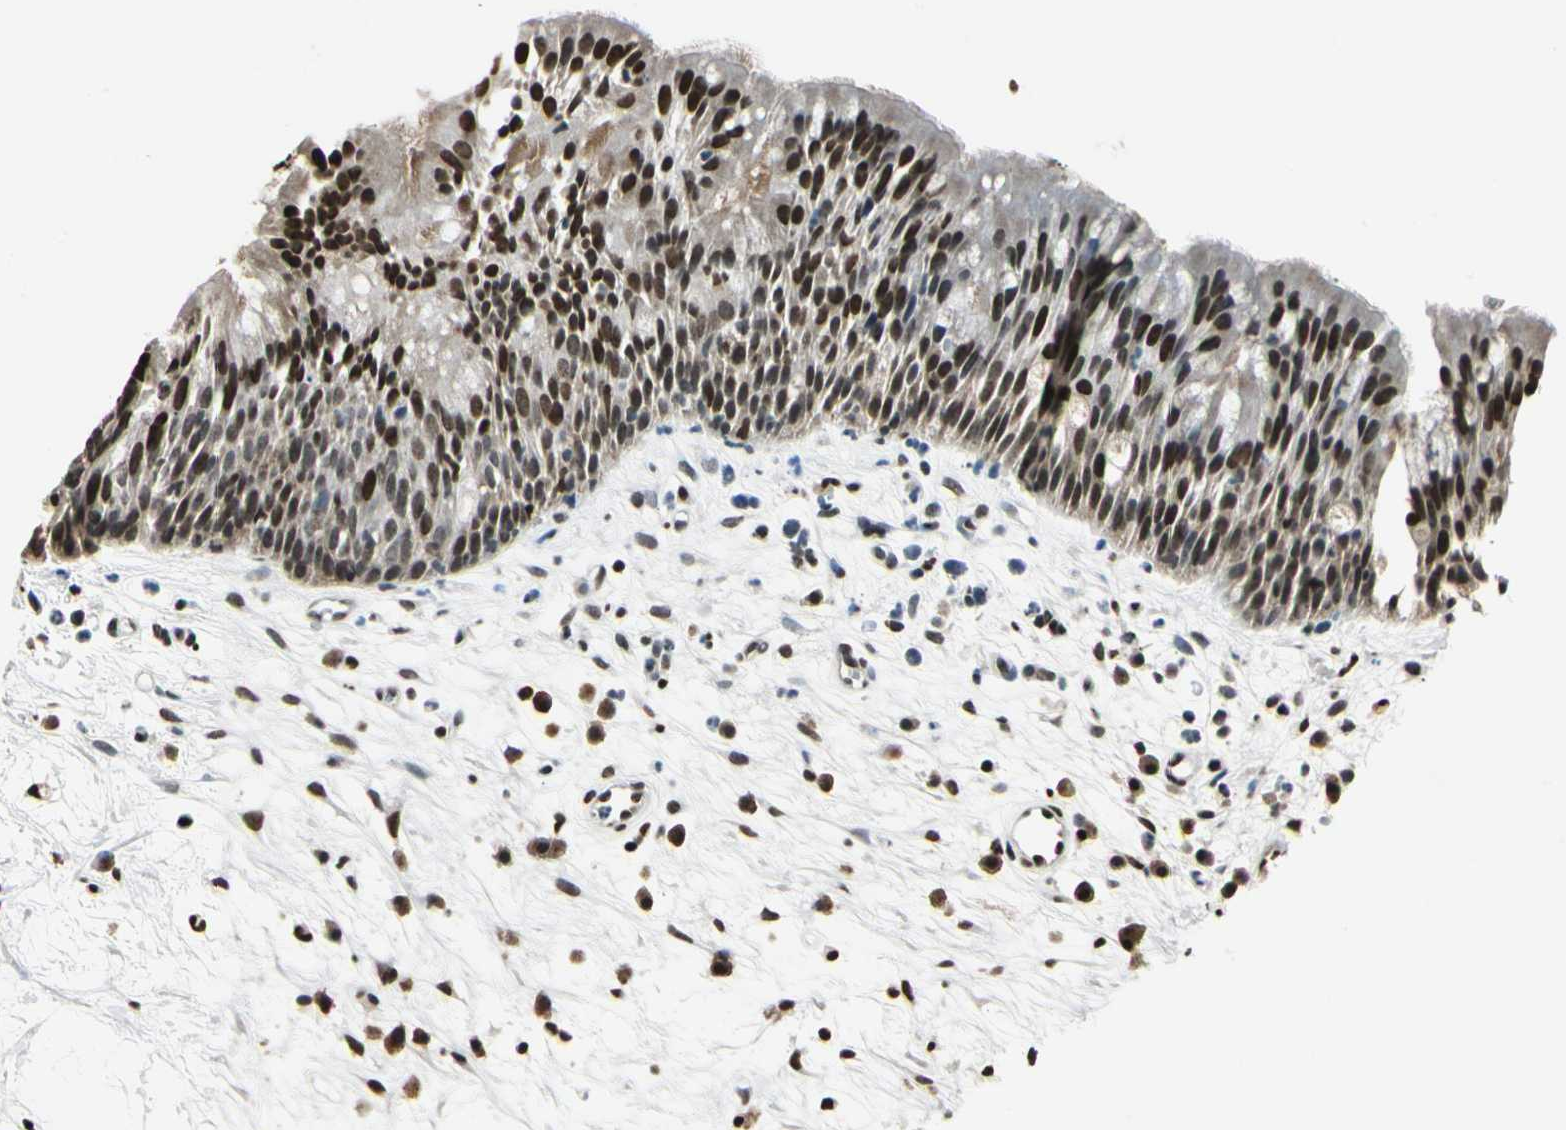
{"staining": {"intensity": "moderate", "quantity": ">75%", "location": "nuclear"}, "tissue": "nasopharynx", "cell_type": "Respiratory epithelial cells", "image_type": "normal", "snomed": [{"axis": "morphology", "description": "Normal tissue, NOS"}, {"axis": "morphology", "description": "Inflammation, NOS"}, {"axis": "morphology", "description": "Malignant melanoma, Metastatic site"}, {"axis": "topography", "description": "Nasopharynx"}], "caption": "A photomicrograph of nasopharynx stained for a protein displays moderate nuclear brown staining in respiratory epithelial cells.", "gene": "FANCG", "patient": {"sex": "female", "age": 55}}